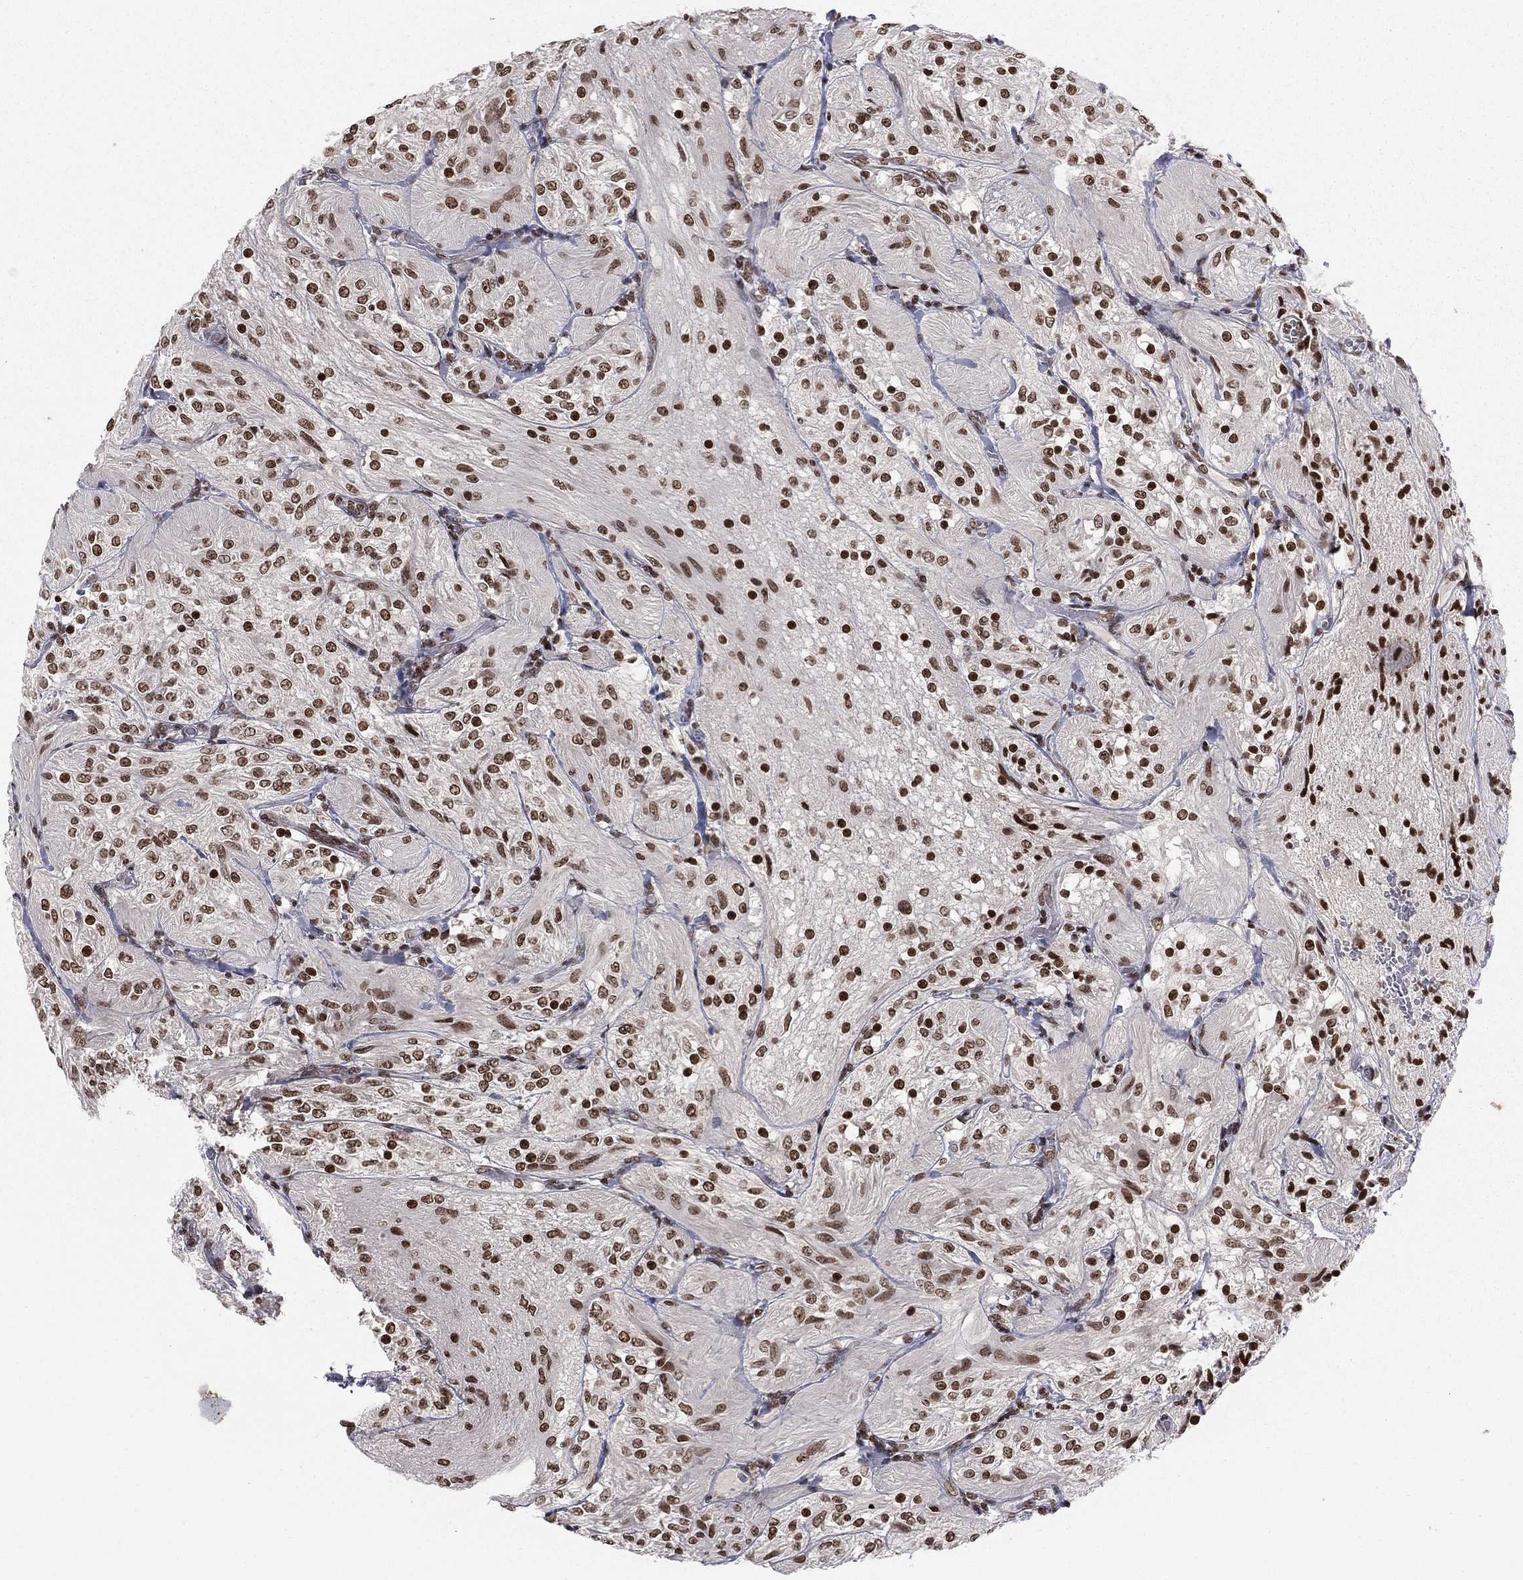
{"staining": {"intensity": "strong", "quantity": ">75%", "location": "nuclear"}, "tissue": "glioma", "cell_type": "Tumor cells", "image_type": "cancer", "snomed": [{"axis": "morphology", "description": "Glioma, malignant, Low grade"}, {"axis": "topography", "description": "Brain"}], "caption": "Tumor cells show high levels of strong nuclear positivity in approximately >75% of cells in malignant glioma (low-grade).", "gene": "RFX7", "patient": {"sex": "male", "age": 3}}